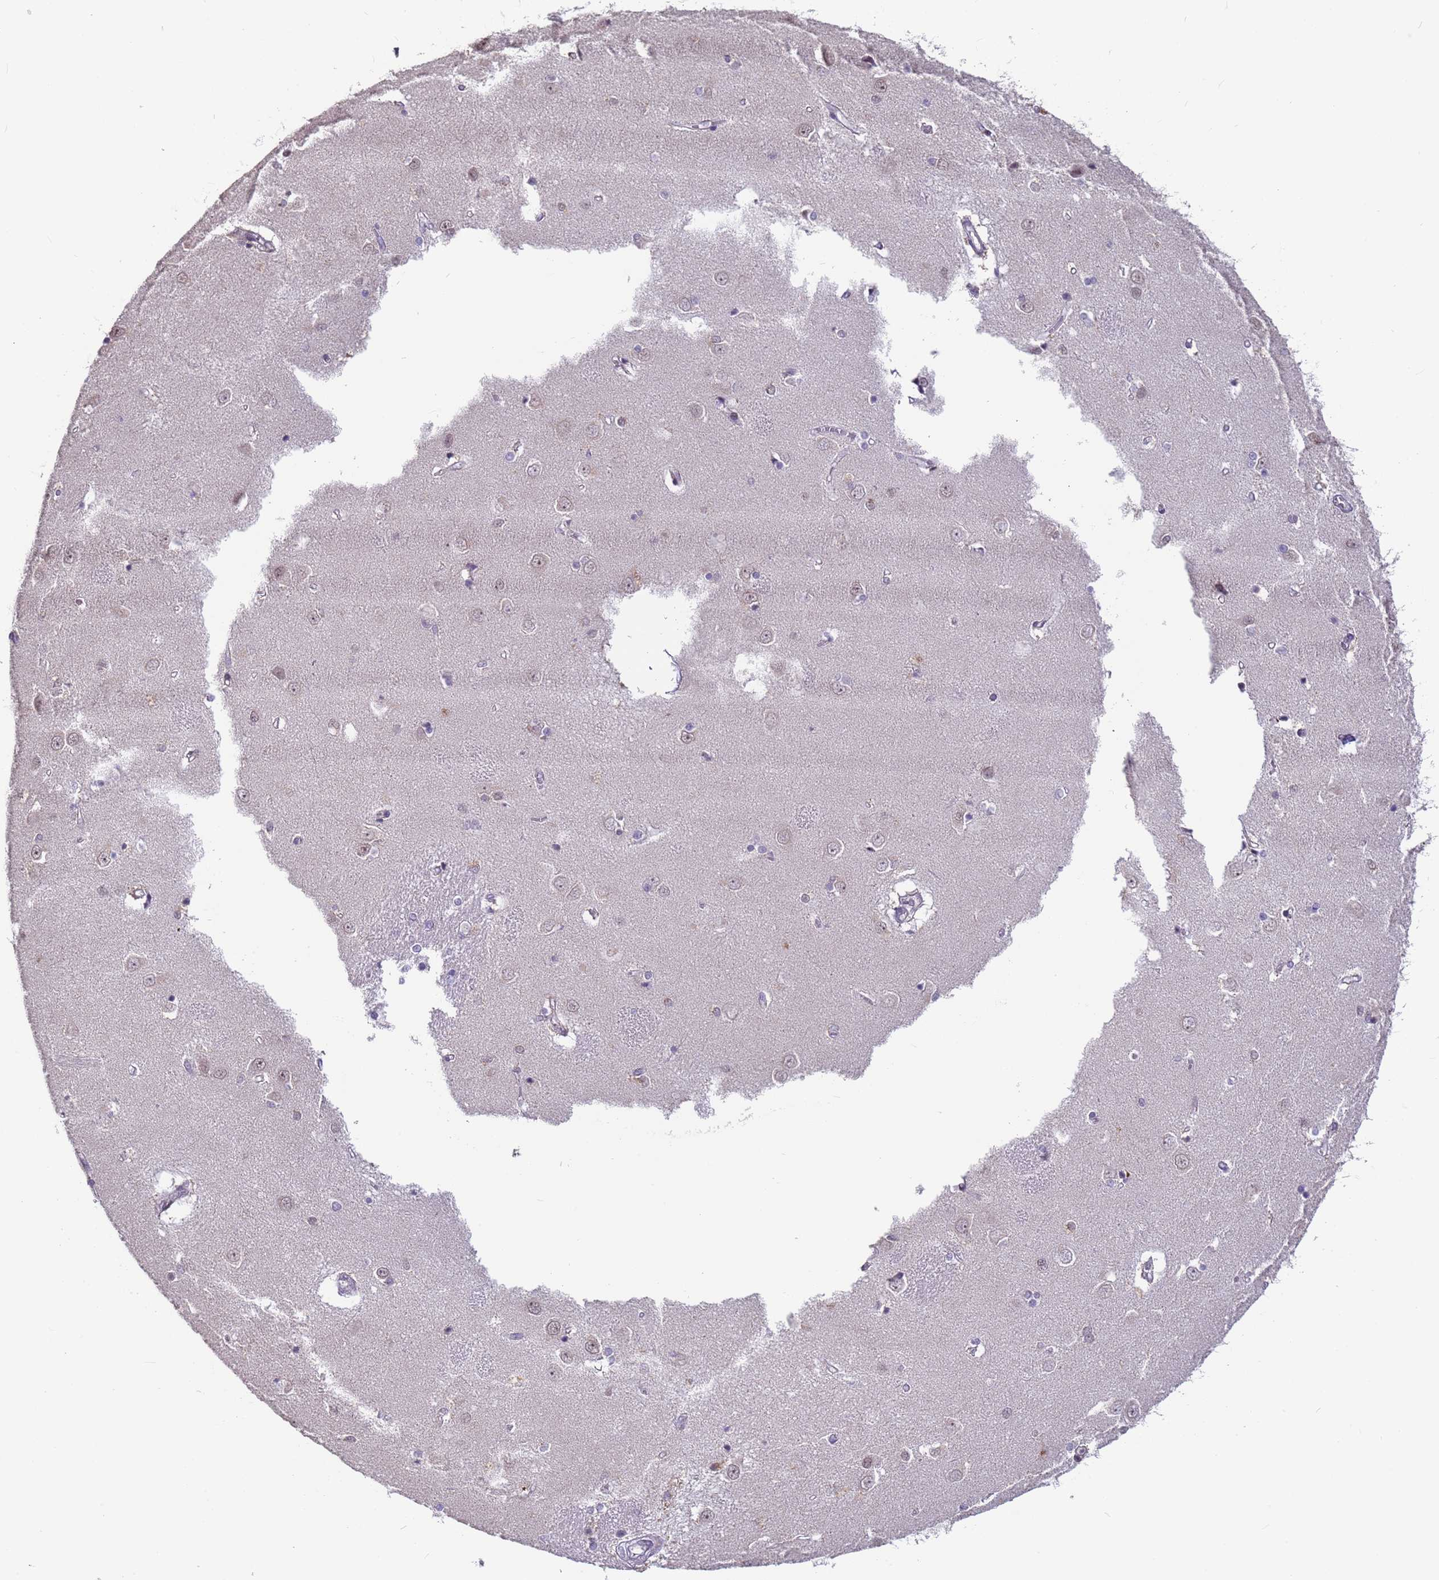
{"staining": {"intensity": "negative", "quantity": "none", "location": "none"}, "tissue": "caudate", "cell_type": "Glial cells", "image_type": "normal", "snomed": [{"axis": "morphology", "description": "Normal tissue, NOS"}, {"axis": "topography", "description": "Lateral ventricle wall"}], "caption": "This histopathology image is of benign caudate stained with immunohistochemistry (IHC) to label a protein in brown with the nuclei are counter-stained blue. There is no staining in glial cells.", "gene": "VWA3A", "patient": {"sex": "male", "age": 37}}